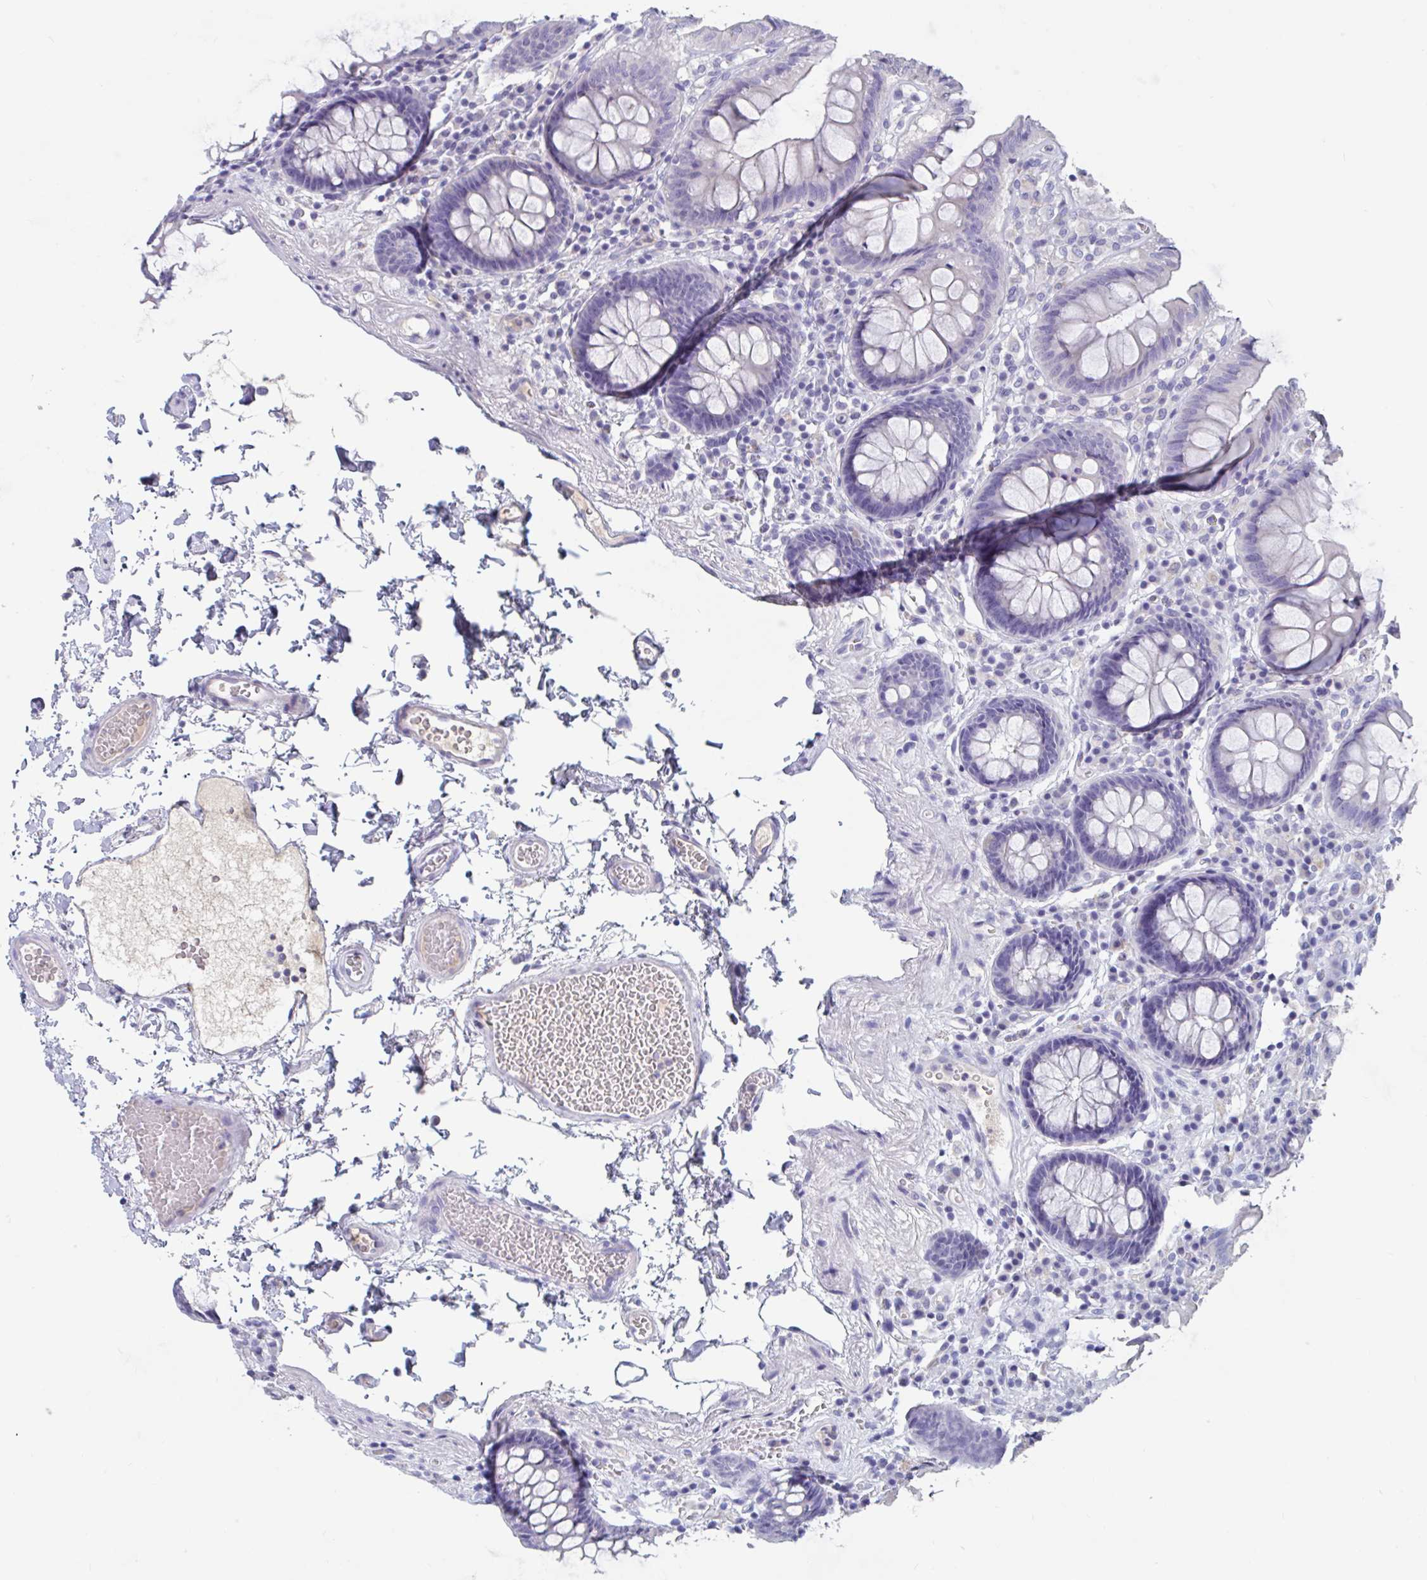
{"staining": {"intensity": "negative", "quantity": "none", "location": "none"}, "tissue": "colon", "cell_type": "Endothelial cells", "image_type": "normal", "snomed": [{"axis": "morphology", "description": "Normal tissue, NOS"}, {"axis": "topography", "description": "Colon"}, {"axis": "topography", "description": "Peripheral nerve tissue"}], "caption": "Immunohistochemistry (IHC) image of unremarkable colon: colon stained with DAB reveals no significant protein positivity in endothelial cells.", "gene": "ZNHIT2", "patient": {"sex": "male", "age": 84}}